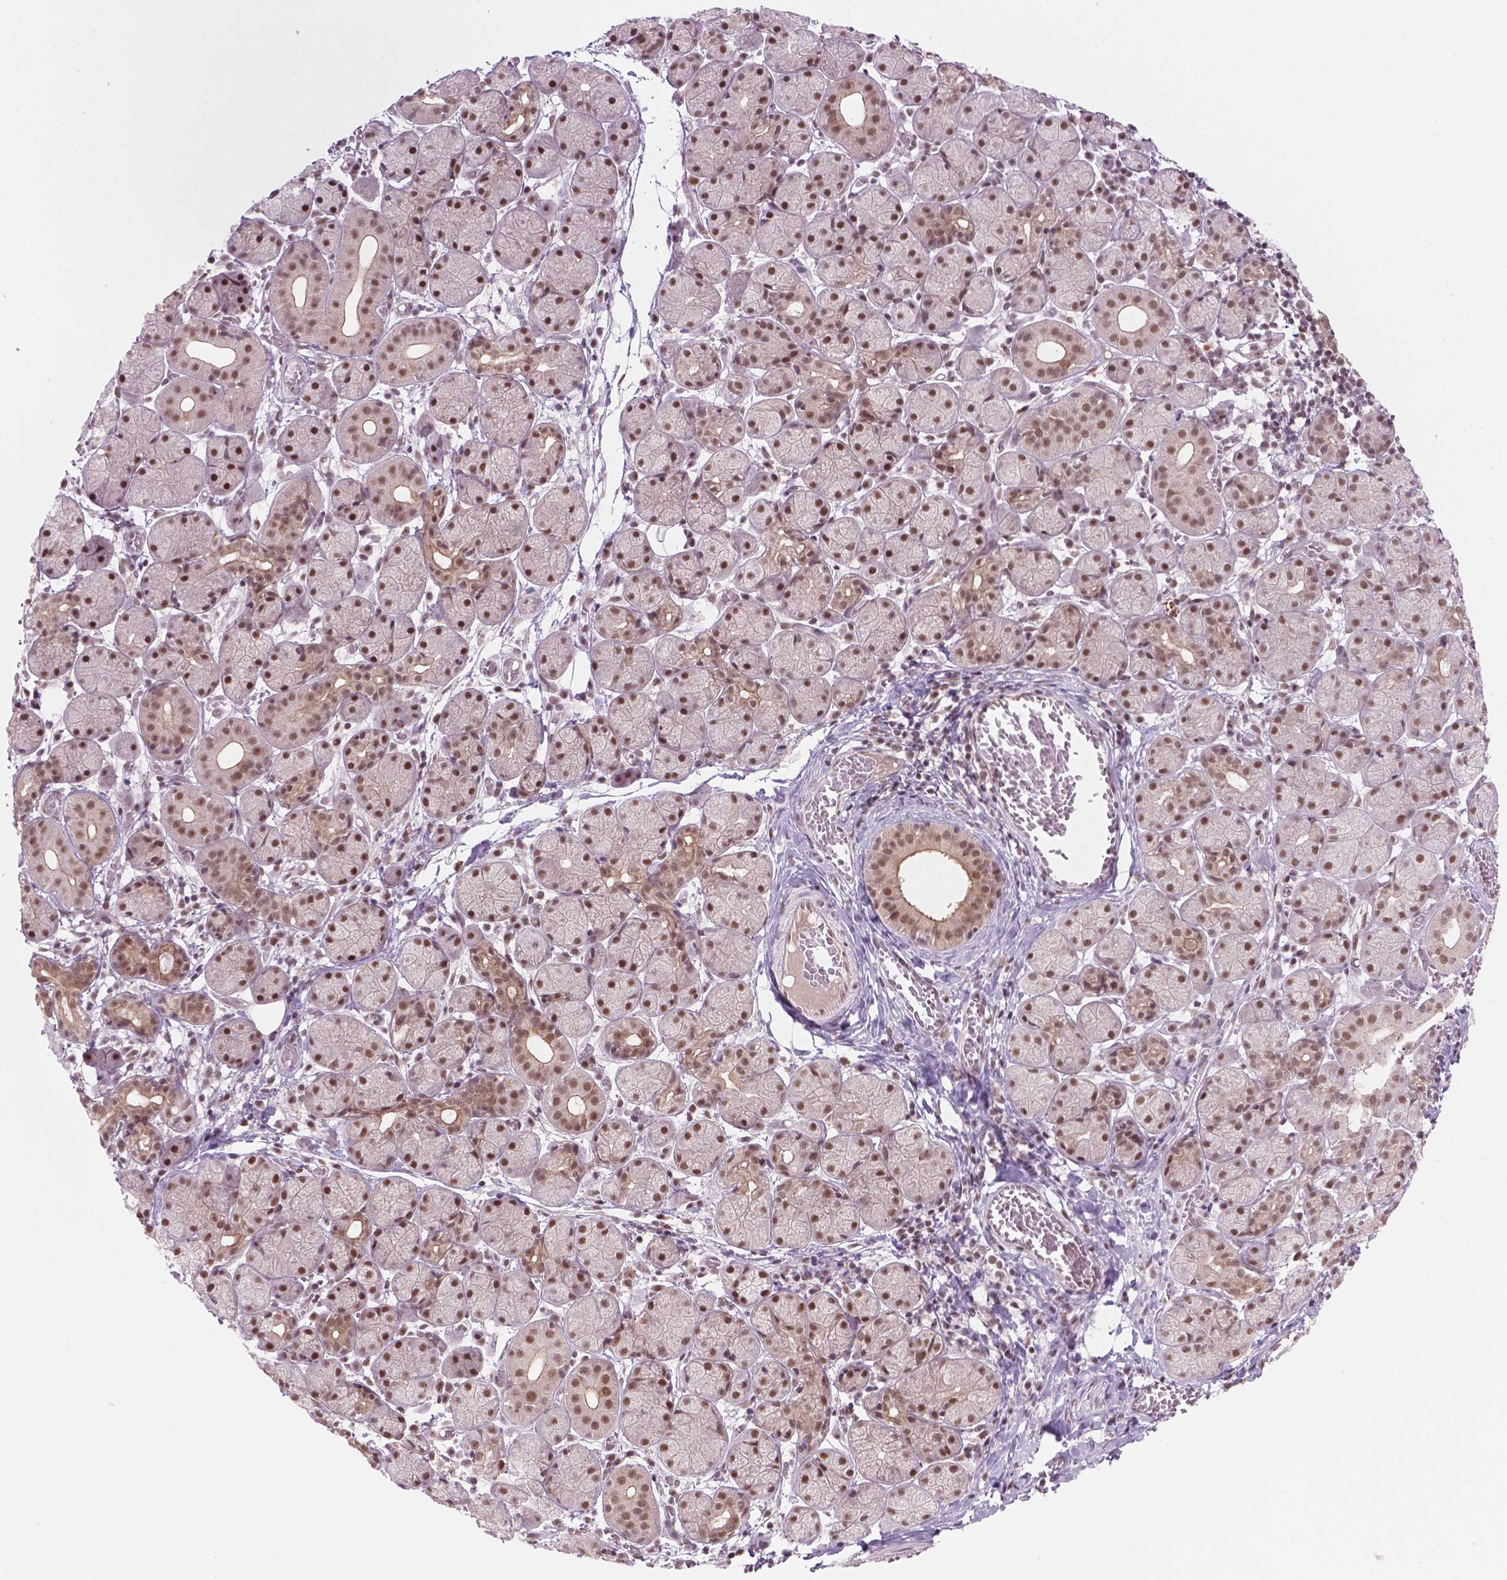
{"staining": {"intensity": "moderate", "quantity": ">75%", "location": "nuclear"}, "tissue": "salivary gland", "cell_type": "Glandular cells", "image_type": "normal", "snomed": [{"axis": "morphology", "description": "Normal tissue, NOS"}, {"axis": "topography", "description": "Salivary gland"}, {"axis": "topography", "description": "Peripheral nerve tissue"}], "caption": "Salivary gland stained for a protein shows moderate nuclear positivity in glandular cells. The staining was performed using DAB (3,3'-diaminobenzidine) to visualize the protein expression in brown, while the nuclei were stained in blue with hematoxylin (Magnification: 20x).", "gene": "PHAX", "patient": {"sex": "female", "age": 24}}